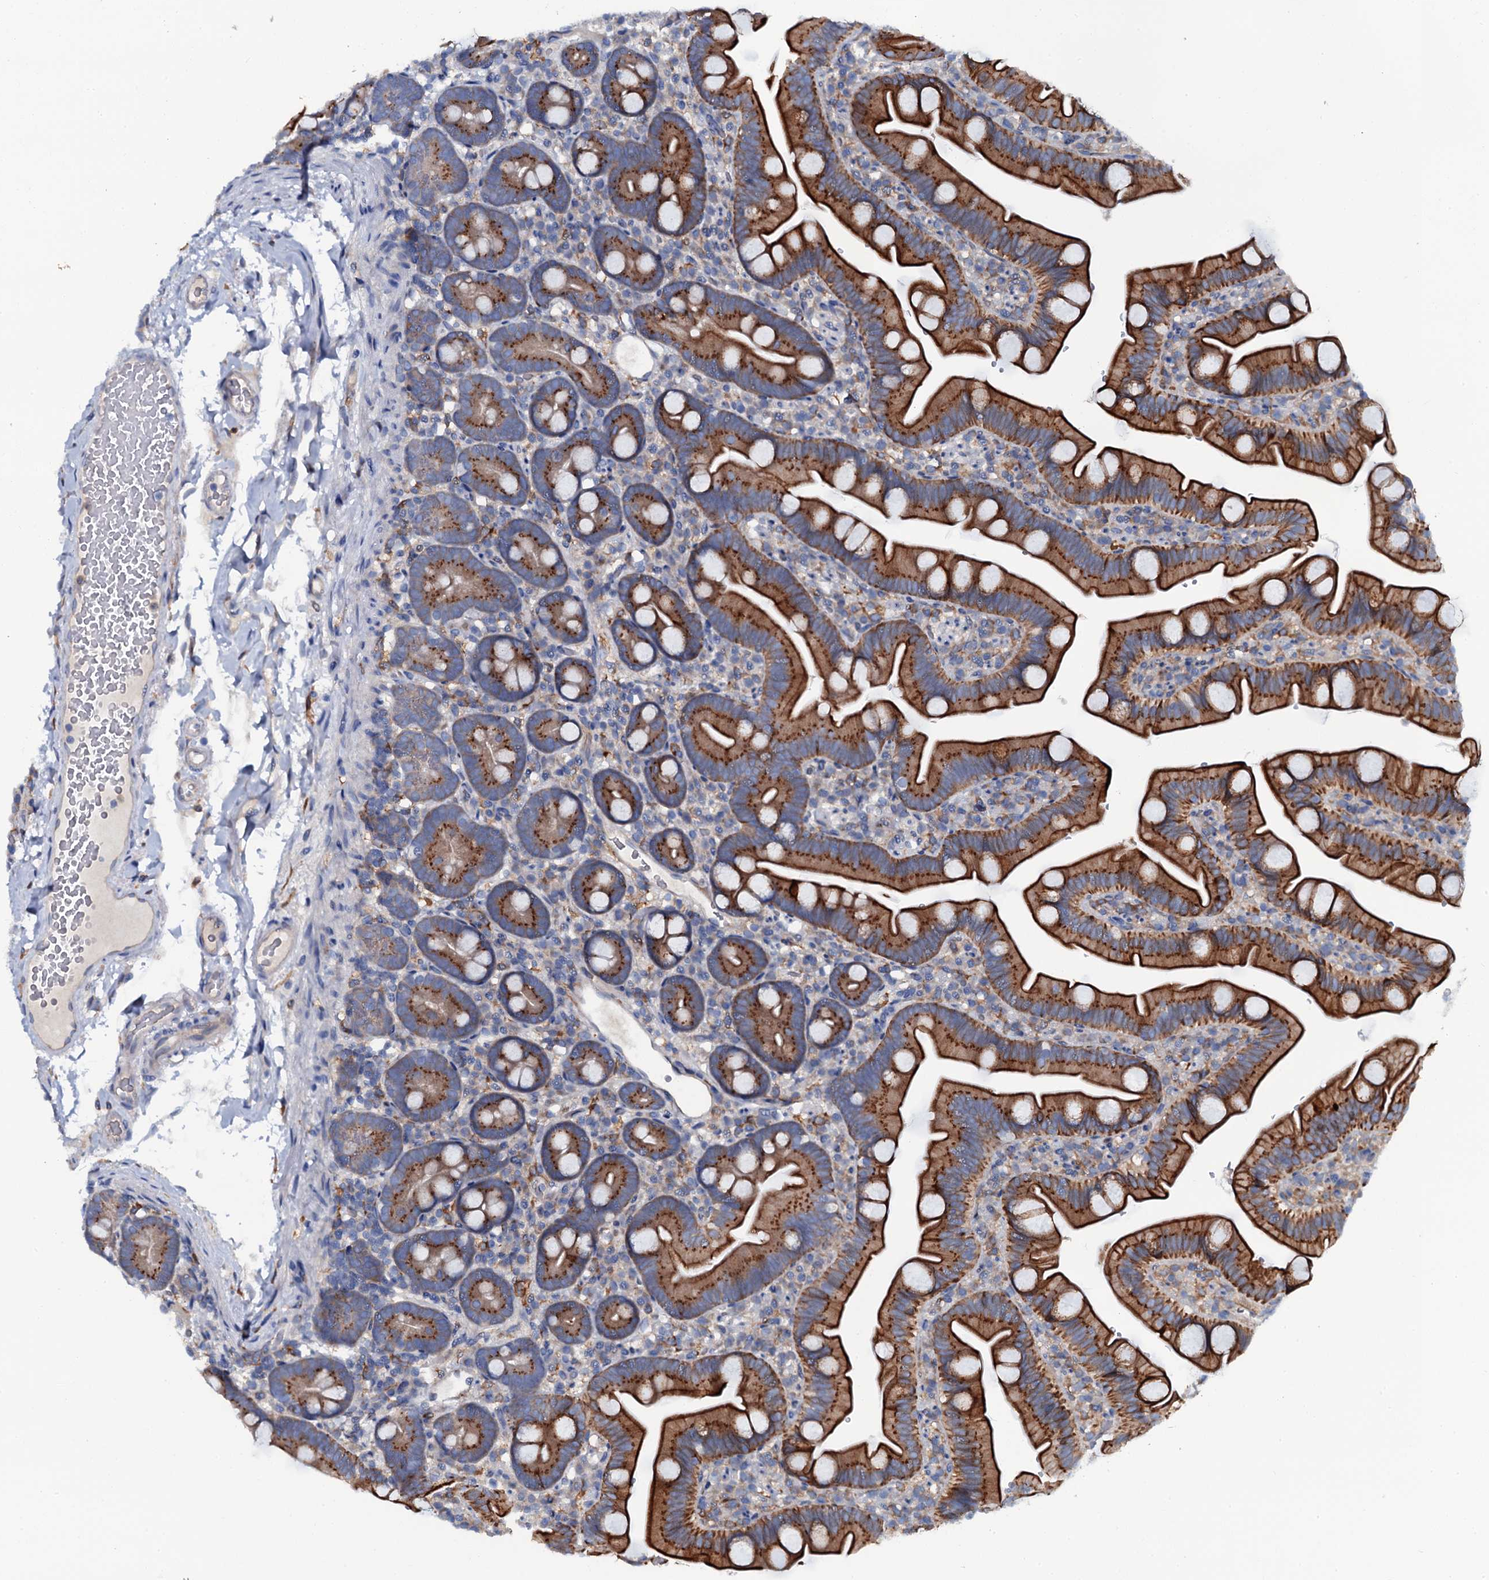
{"staining": {"intensity": "strong", "quantity": ">75%", "location": "cytoplasmic/membranous"}, "tissue": "small intestine", "cell_type": "Glandular cells", "image_type": "normal", "snomed": [{"axis": "morphology", "description": "Normal tissue, NOS"}, {"axis": "topography", "description": "Small intestine"}], "caption": "Protein analysis of normal small intestine reveals strong cytoplasmic/membranous expression in about >75% of glandular cells.", "gene": "OTOL1", "patient": {"sex": "female", "age": 68}}